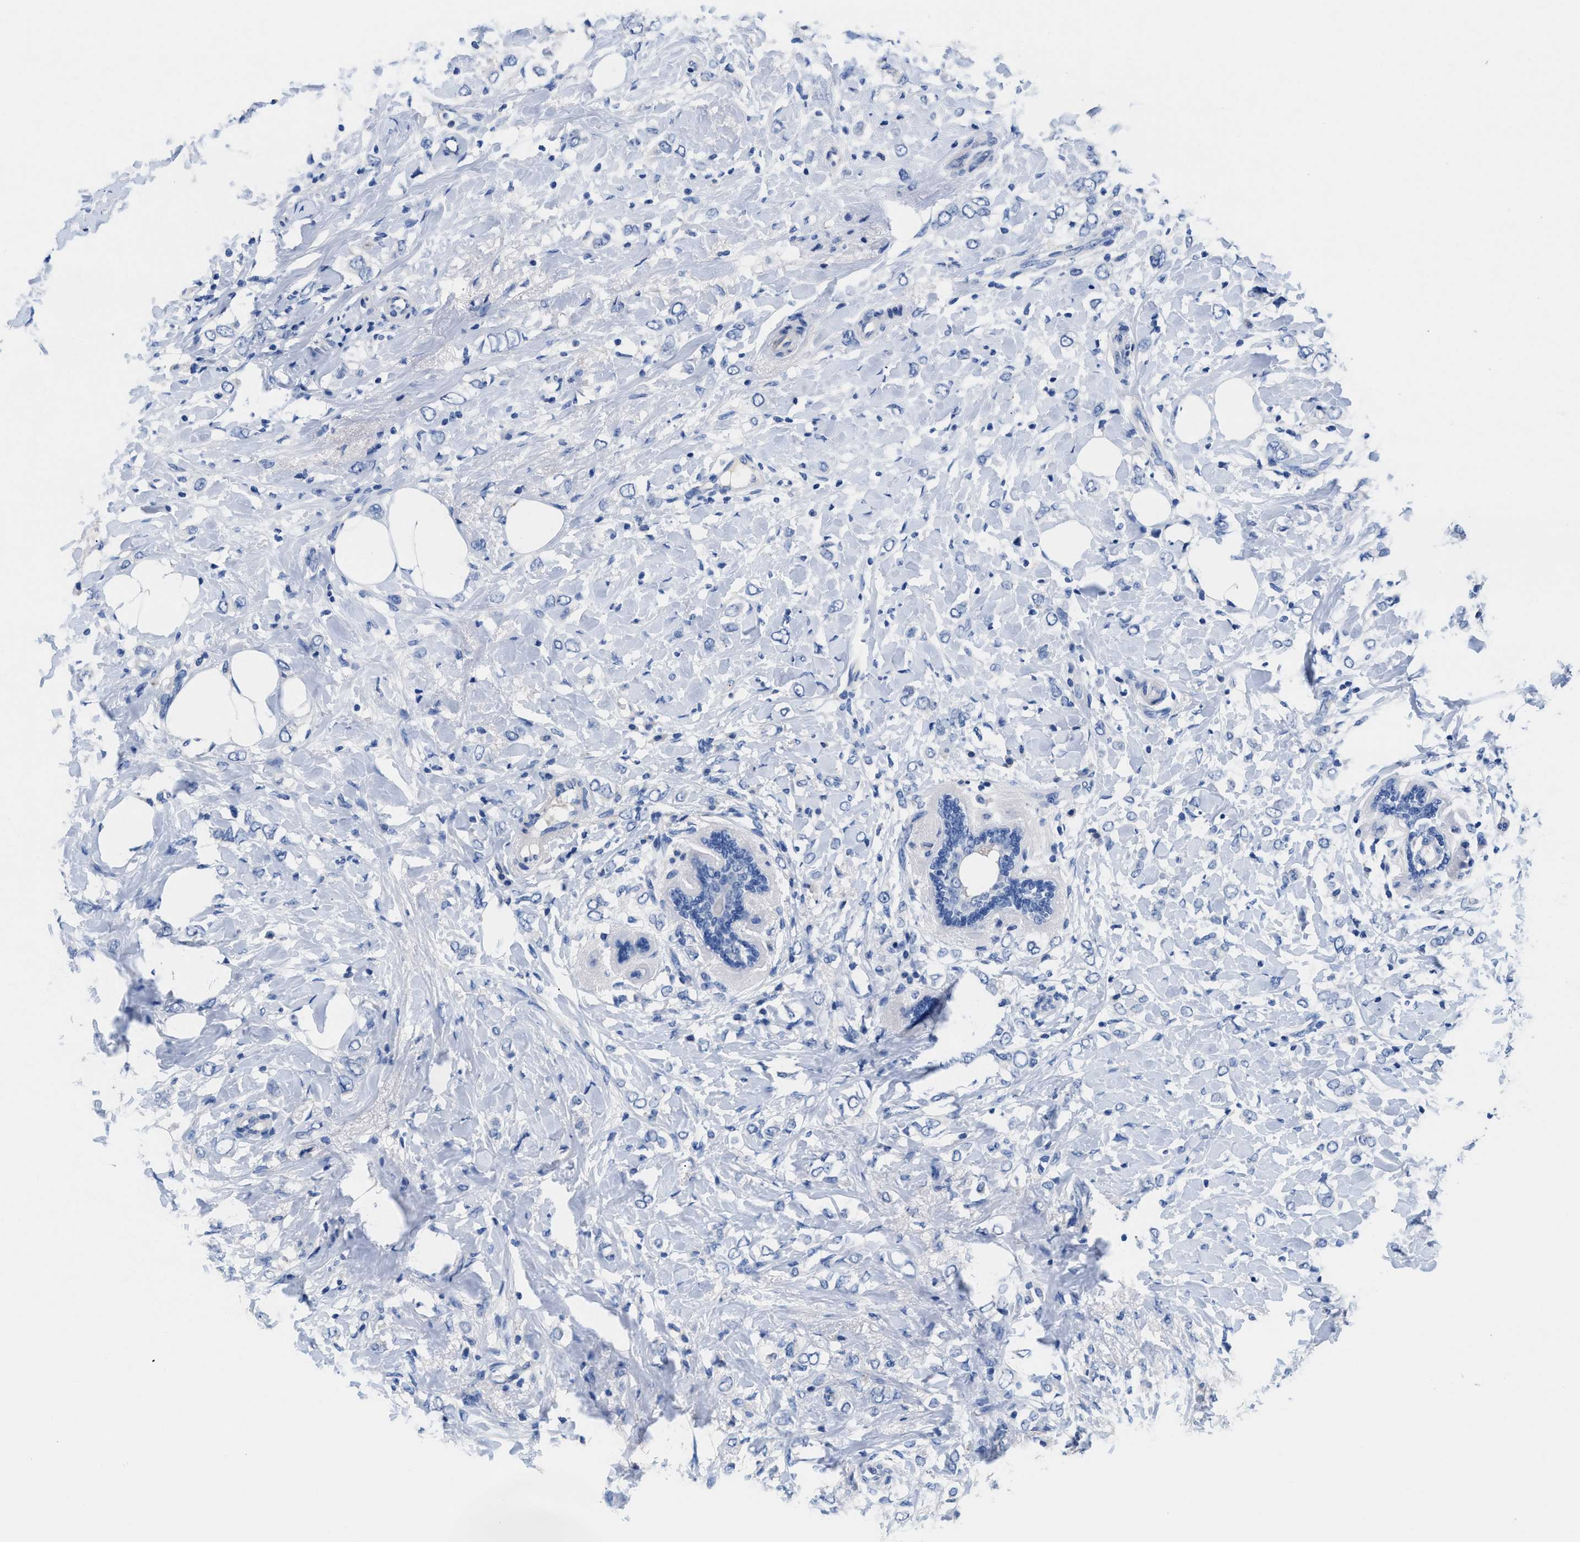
{"staining": {"intensity": "negative", "quantity": "none", "location": "none"}, "tissue": "breast cancer", "cell_type": "Tumor cells", "image_type": "cancer", "snomed": [{"axis": "morphology", "description": "Normal tissue, NOS"}, {"axis": "morphology", "description": "Lobular carcinoma"}, {"axis": "topography", "description": "Breast"}], "caption": "A micrograph of lobular carcinoma (breast) stained for a protein reveals no brown staining in tumor cells. (DAB (3,3'-diaminobenzidine) immunohistochemistry, high magnification).", "gene": "SLFN13", "patient": {"sex": "female", "age": 47}}